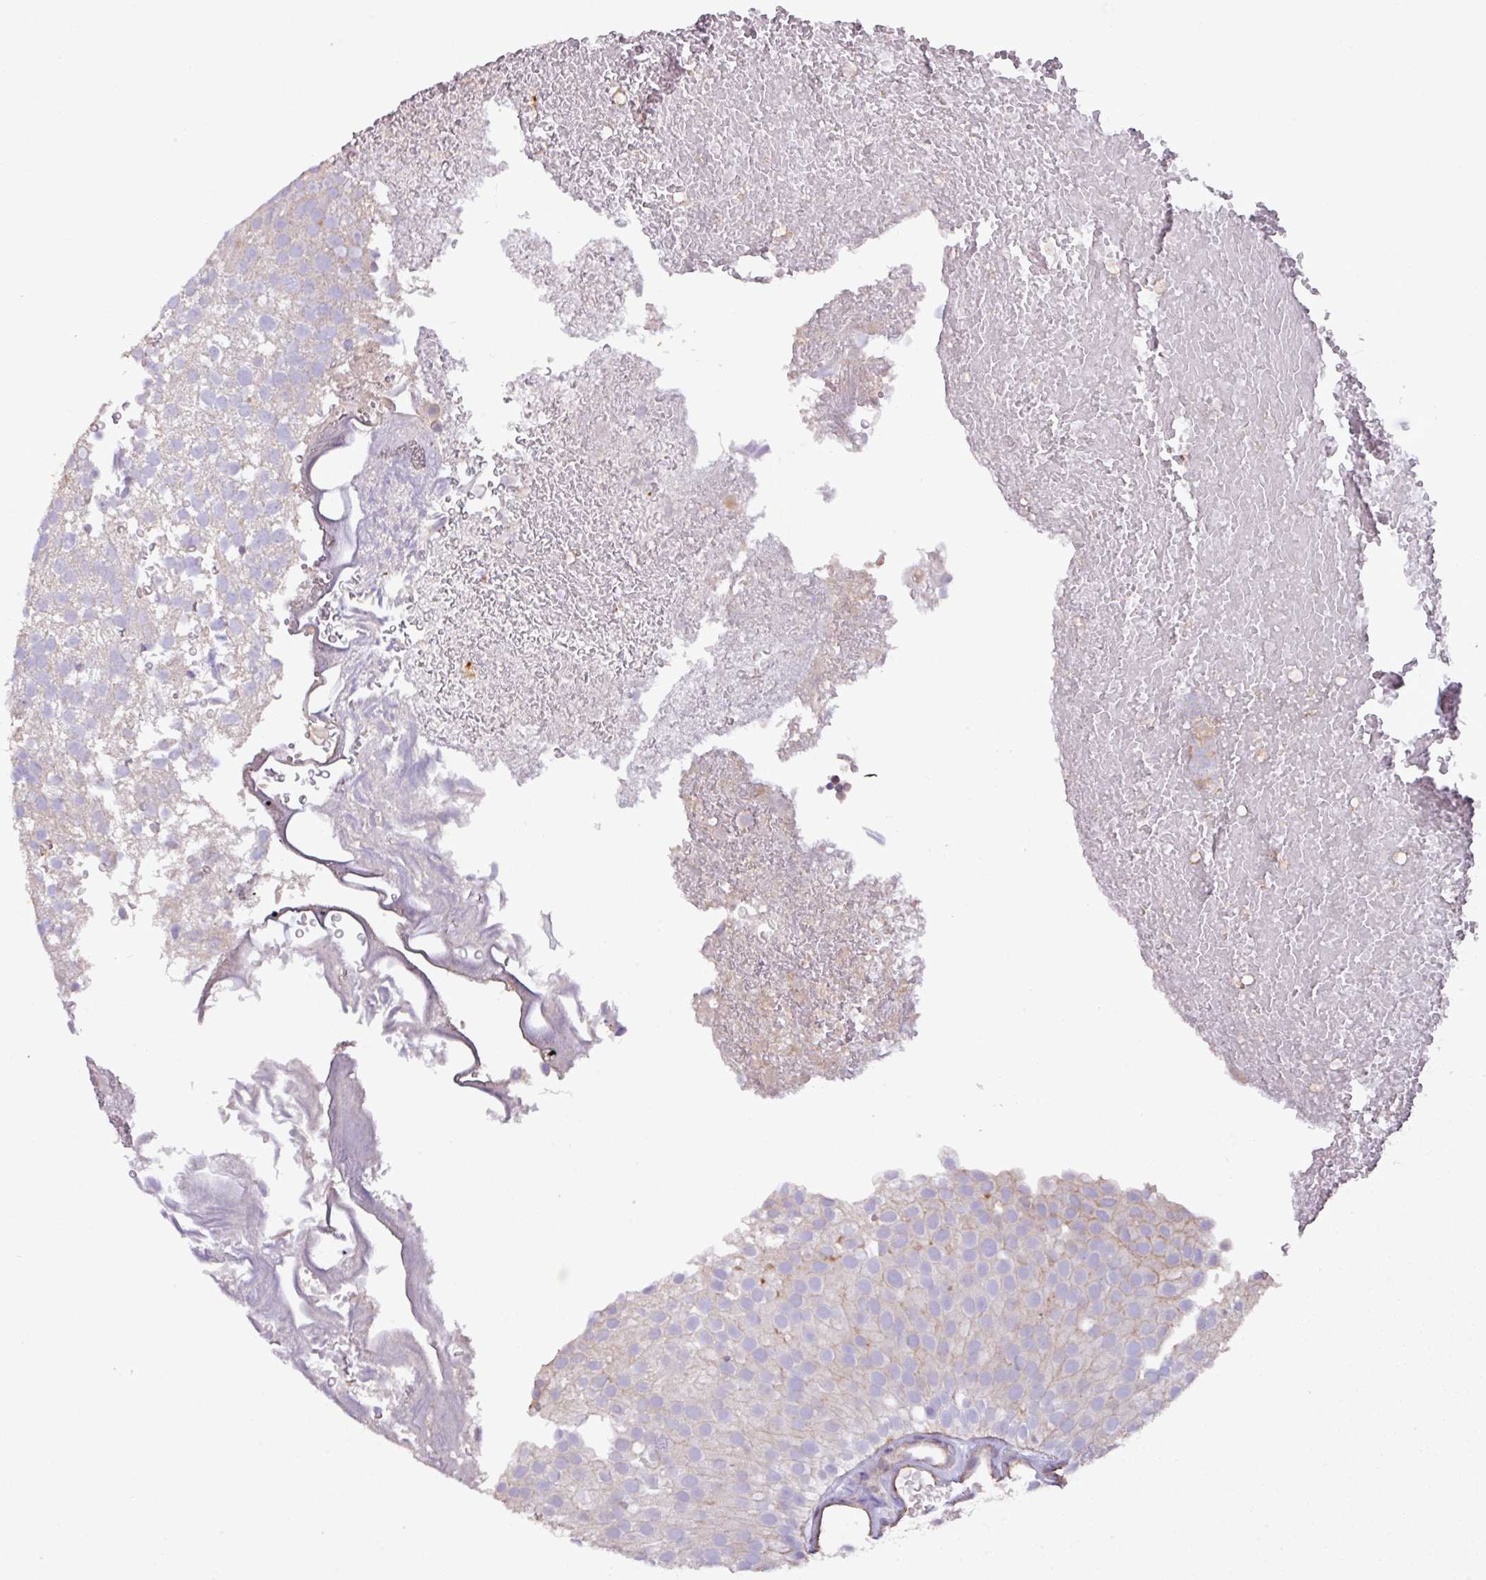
{"staining": {"intensity": "negative", "quantity": "none", "location": "none"}, "tissue": "urothelial cancer", "cell_type": "Tumor cells", "image_type": "cancer", "snomed": [{"axis": "morphology", "description": "Urothelial carcinoma, Low grade"}, {"axis": "topography", "description": "Urinary bladder"}], "caption": "Tumor cells show no significant protein positivity in urothelial cancer.", "gene": "AGR3", "patient": {"sex": "male", "age": 78}}